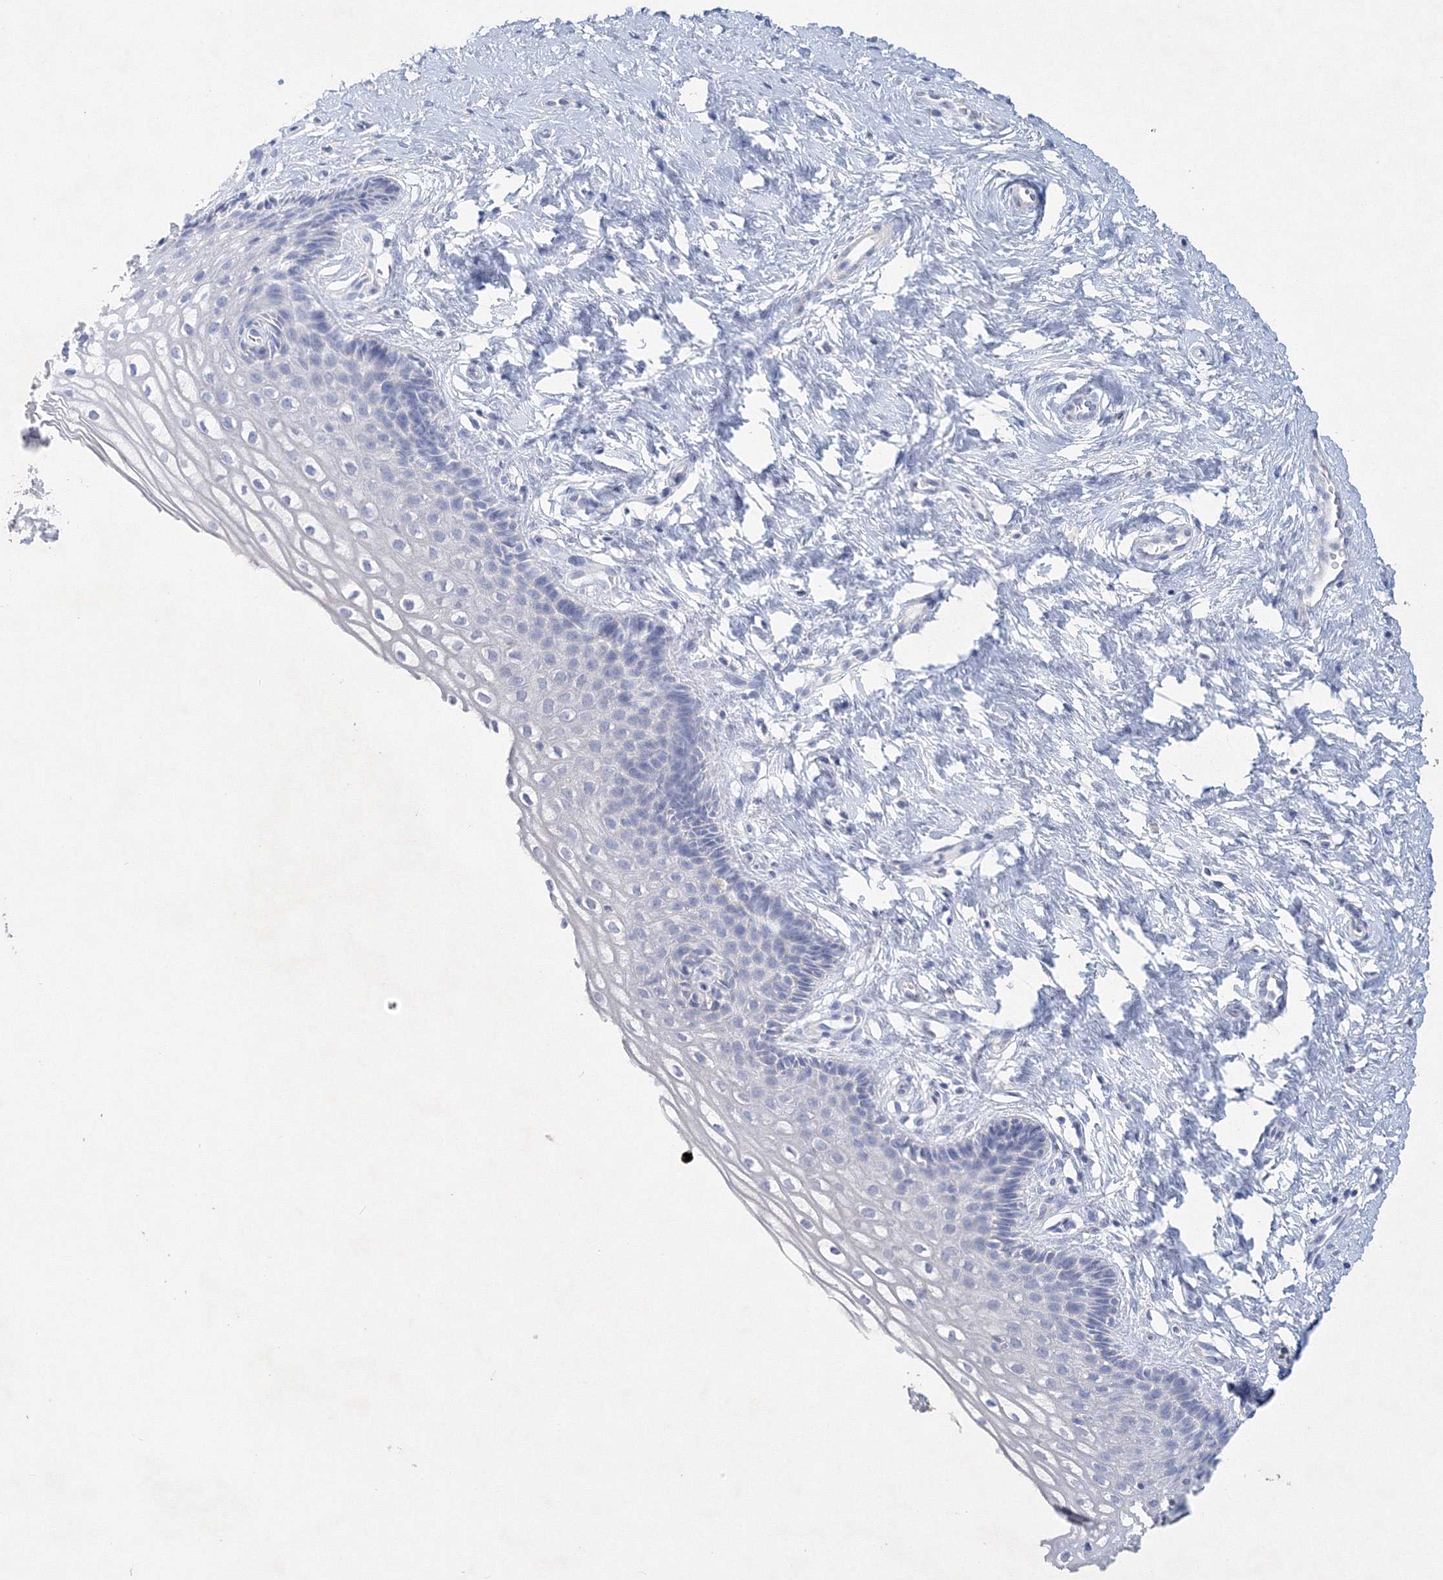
{"staining": {"intensity": "negative", "quantity": "none", "location": "none"}, "tissue": "cervix", "cell_type": "Glandular cells", "image_type": "normal", "snomed": [{"axis": "morphology", "description": "Normal tissue, NOS"}, {"axis": "topography", "description": "Cervix"}], "caption": "A histopathology image of cervix stained for a protein reveals no brown staining in glandular cells.", "gene": "OSBPL6", "patient": {"sex": "female", "age": 33}}